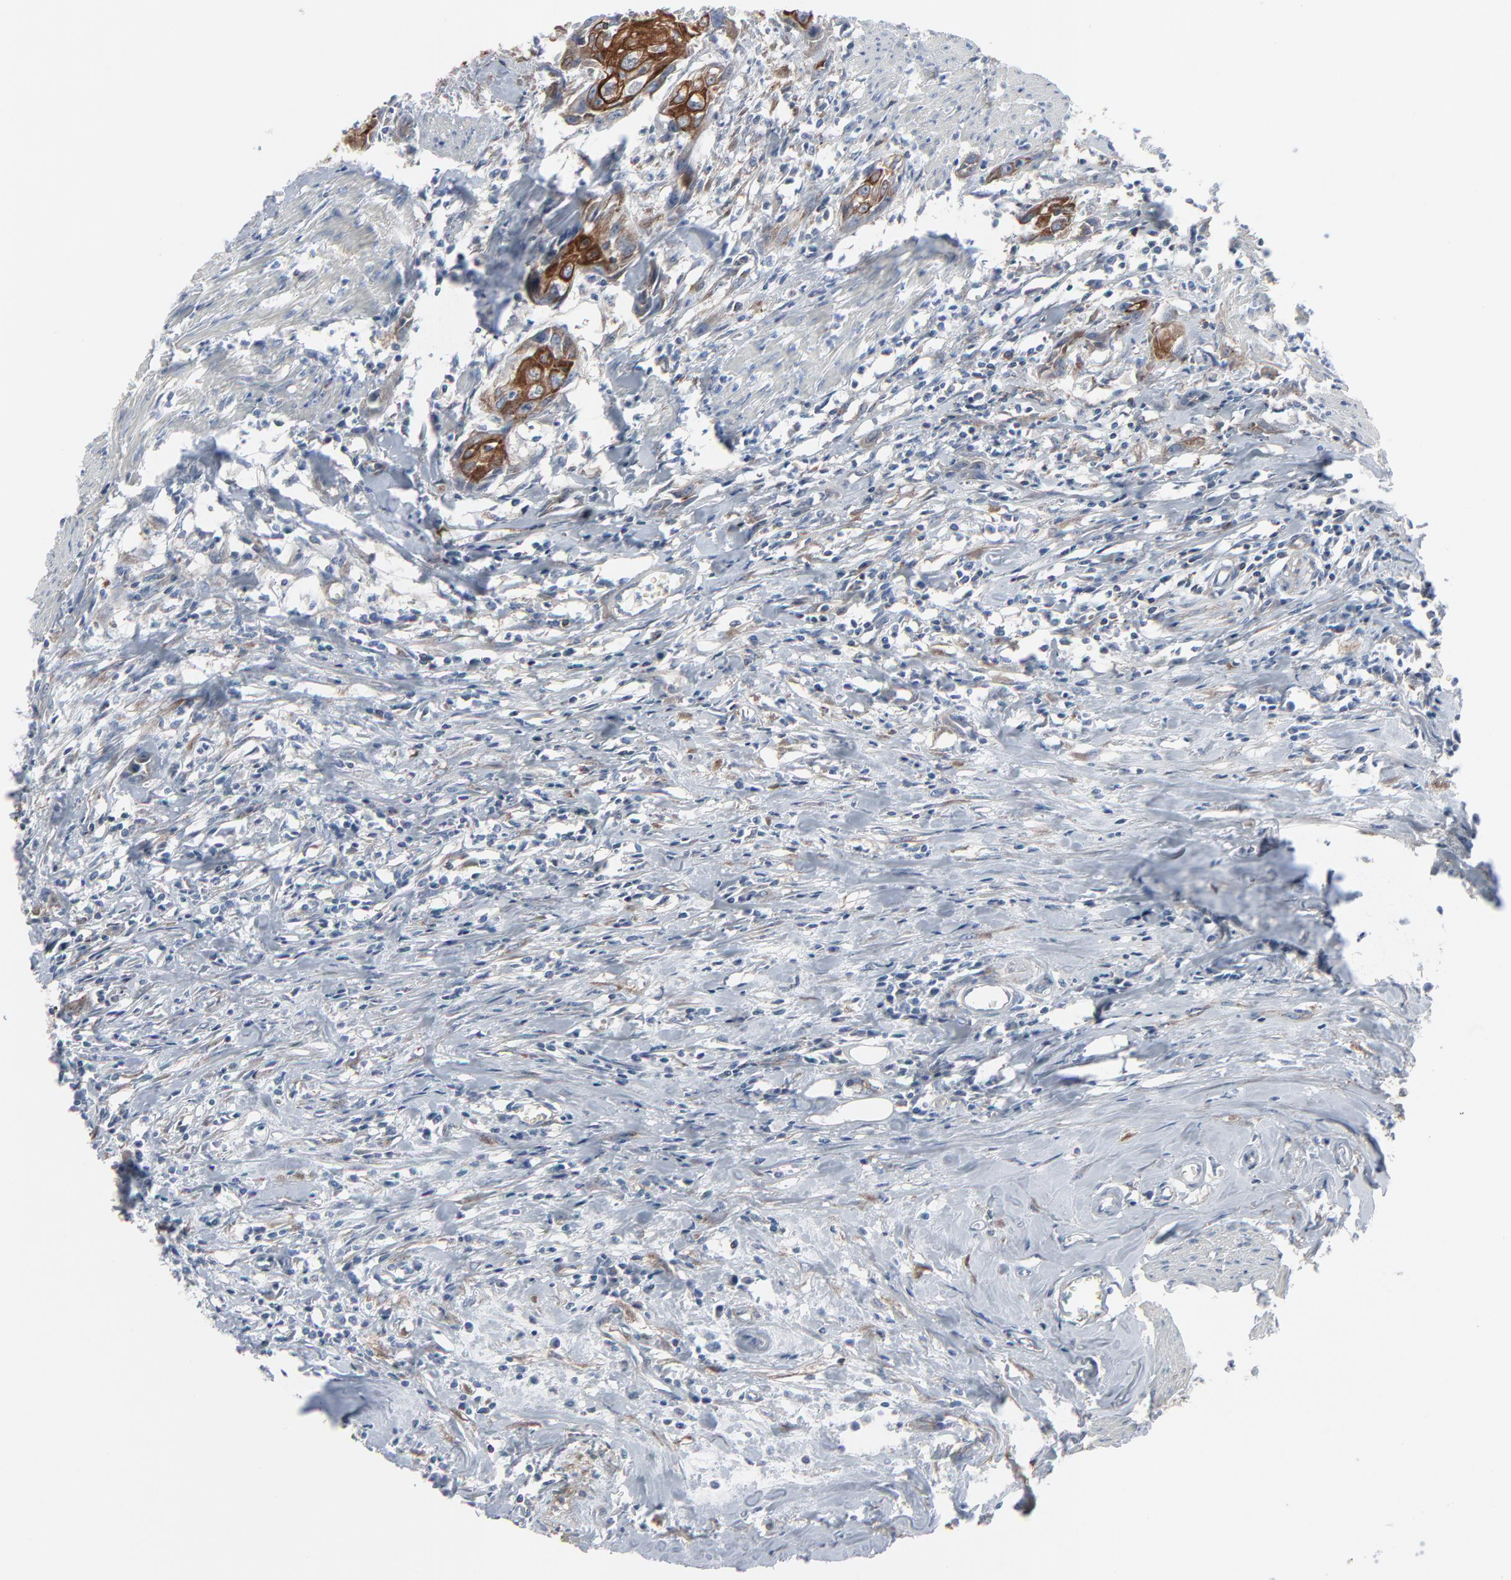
{"staining": {"intensity": "strong", "quantity": ">75%", "location": "cytoplasmic/membranous"}, "tissue": "urothelial cancer", "cell_type": "Tumor cells", "image_type": "cancer", "snomed": [{"axis": "morphology", "description": "Urothelial carcinoma, High grade"}, {"axis": "topography", "description": "Urinary bladder"}], "caption": "There is high levels of strong cytoplasmic/membranous expression in tumor cells of urothelial cancer, as demonstrated by immunohistochemical staining (brown color).", "gene": "OPTN", "patient": {"sex": "male", "age": 54}}